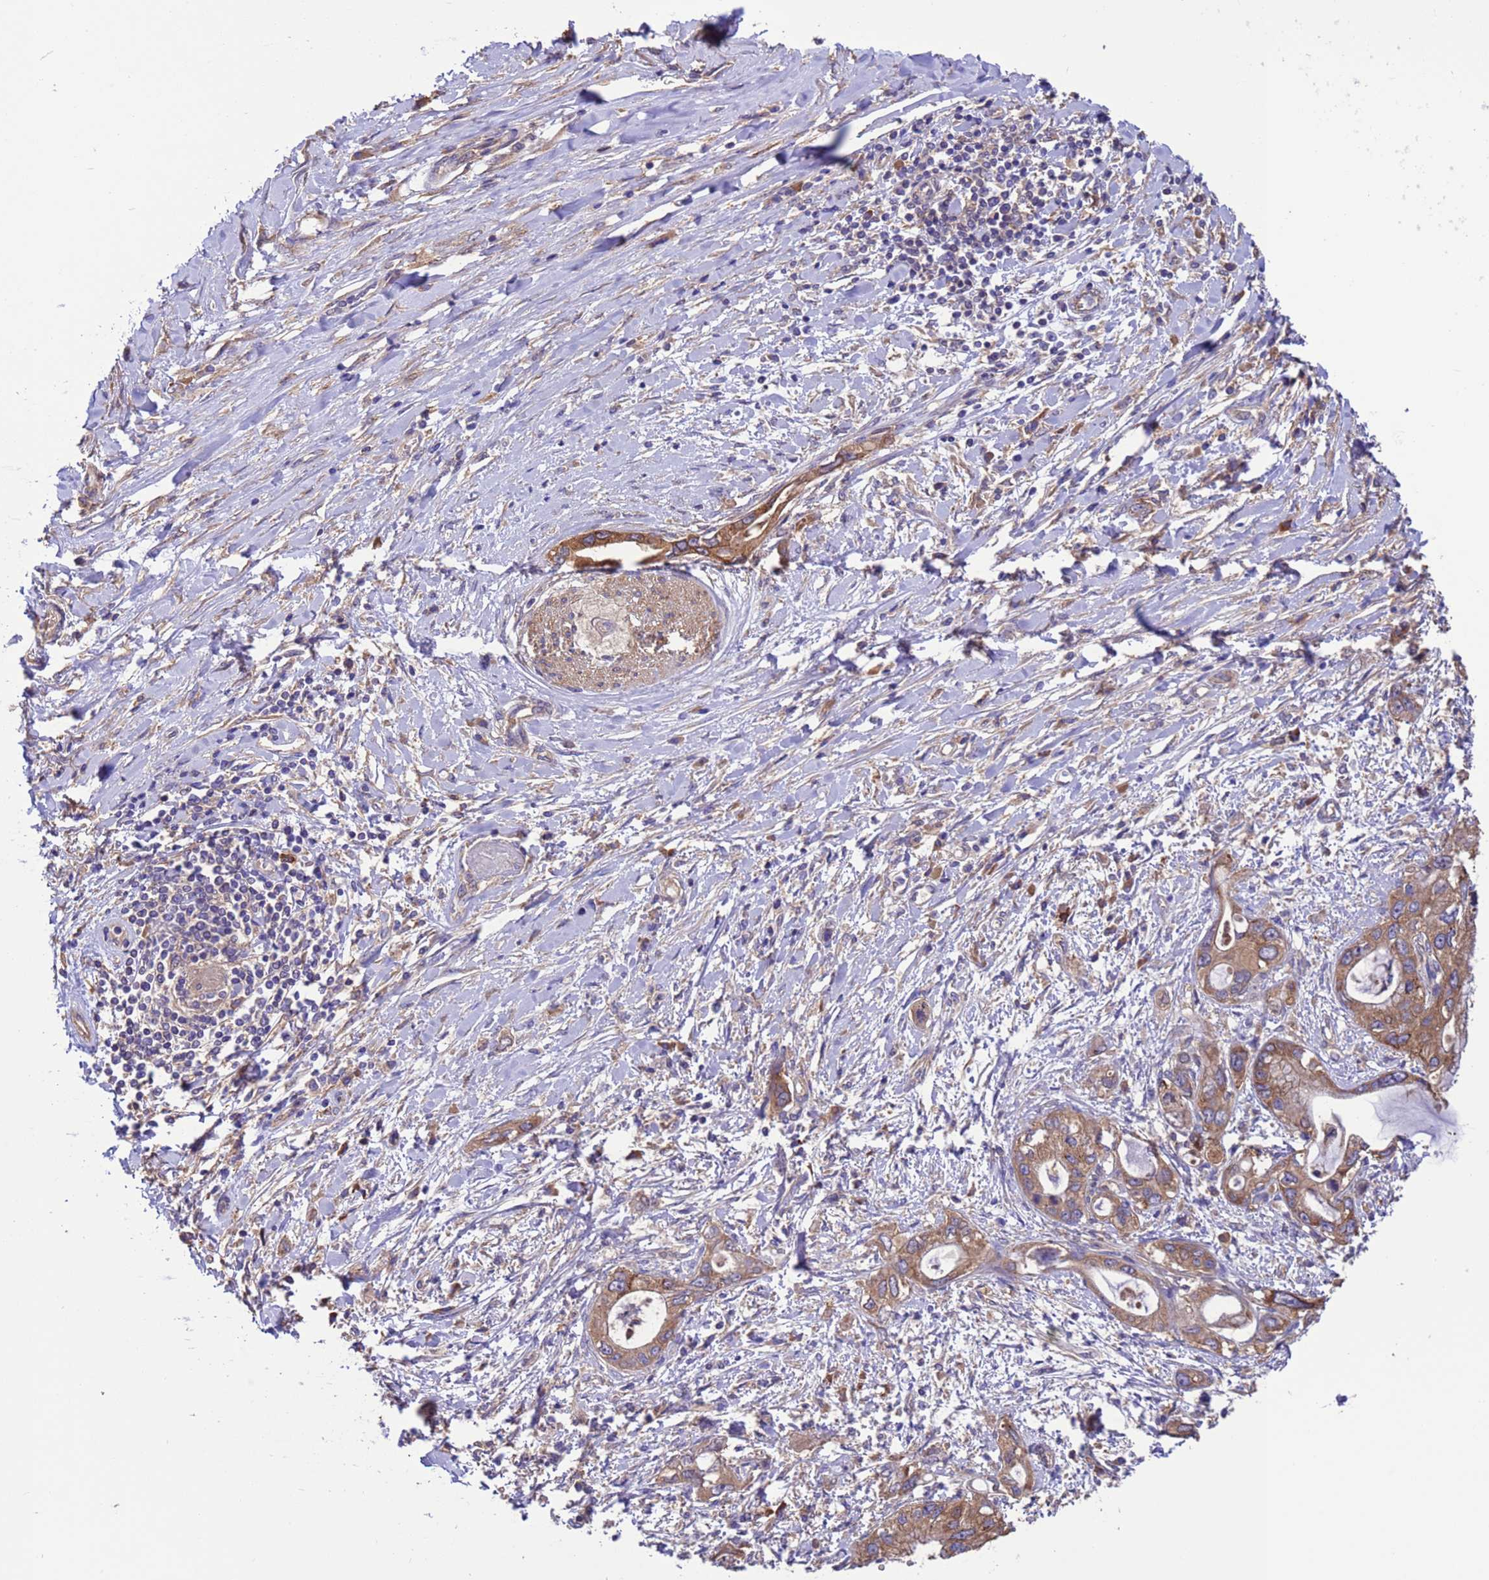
{"staining": {"intensity": "moderate", "quantity": ">75%", "location": "cytoplasmic/membranous"}, "tissue": "pancreatic cancer", "cell_type": "Tumor cells", "image_type": "cancer", "snomed": [{"axis": "morphology", "description": "Inflammation, NOS"}, {"axis": "morphology", "description": "Adenocarcinoma, NOS"}, {"axis": "topography", "description": "Pancreas"}], "caption": "Adenocarcinoma (pancreatic) stained with a brown dye shows moderate cytoplasmic/membranous positive expression in about >75% of tumor cells.", "gene": "ARHGAP12", "patient": {"sex": "female", "age": 56}}